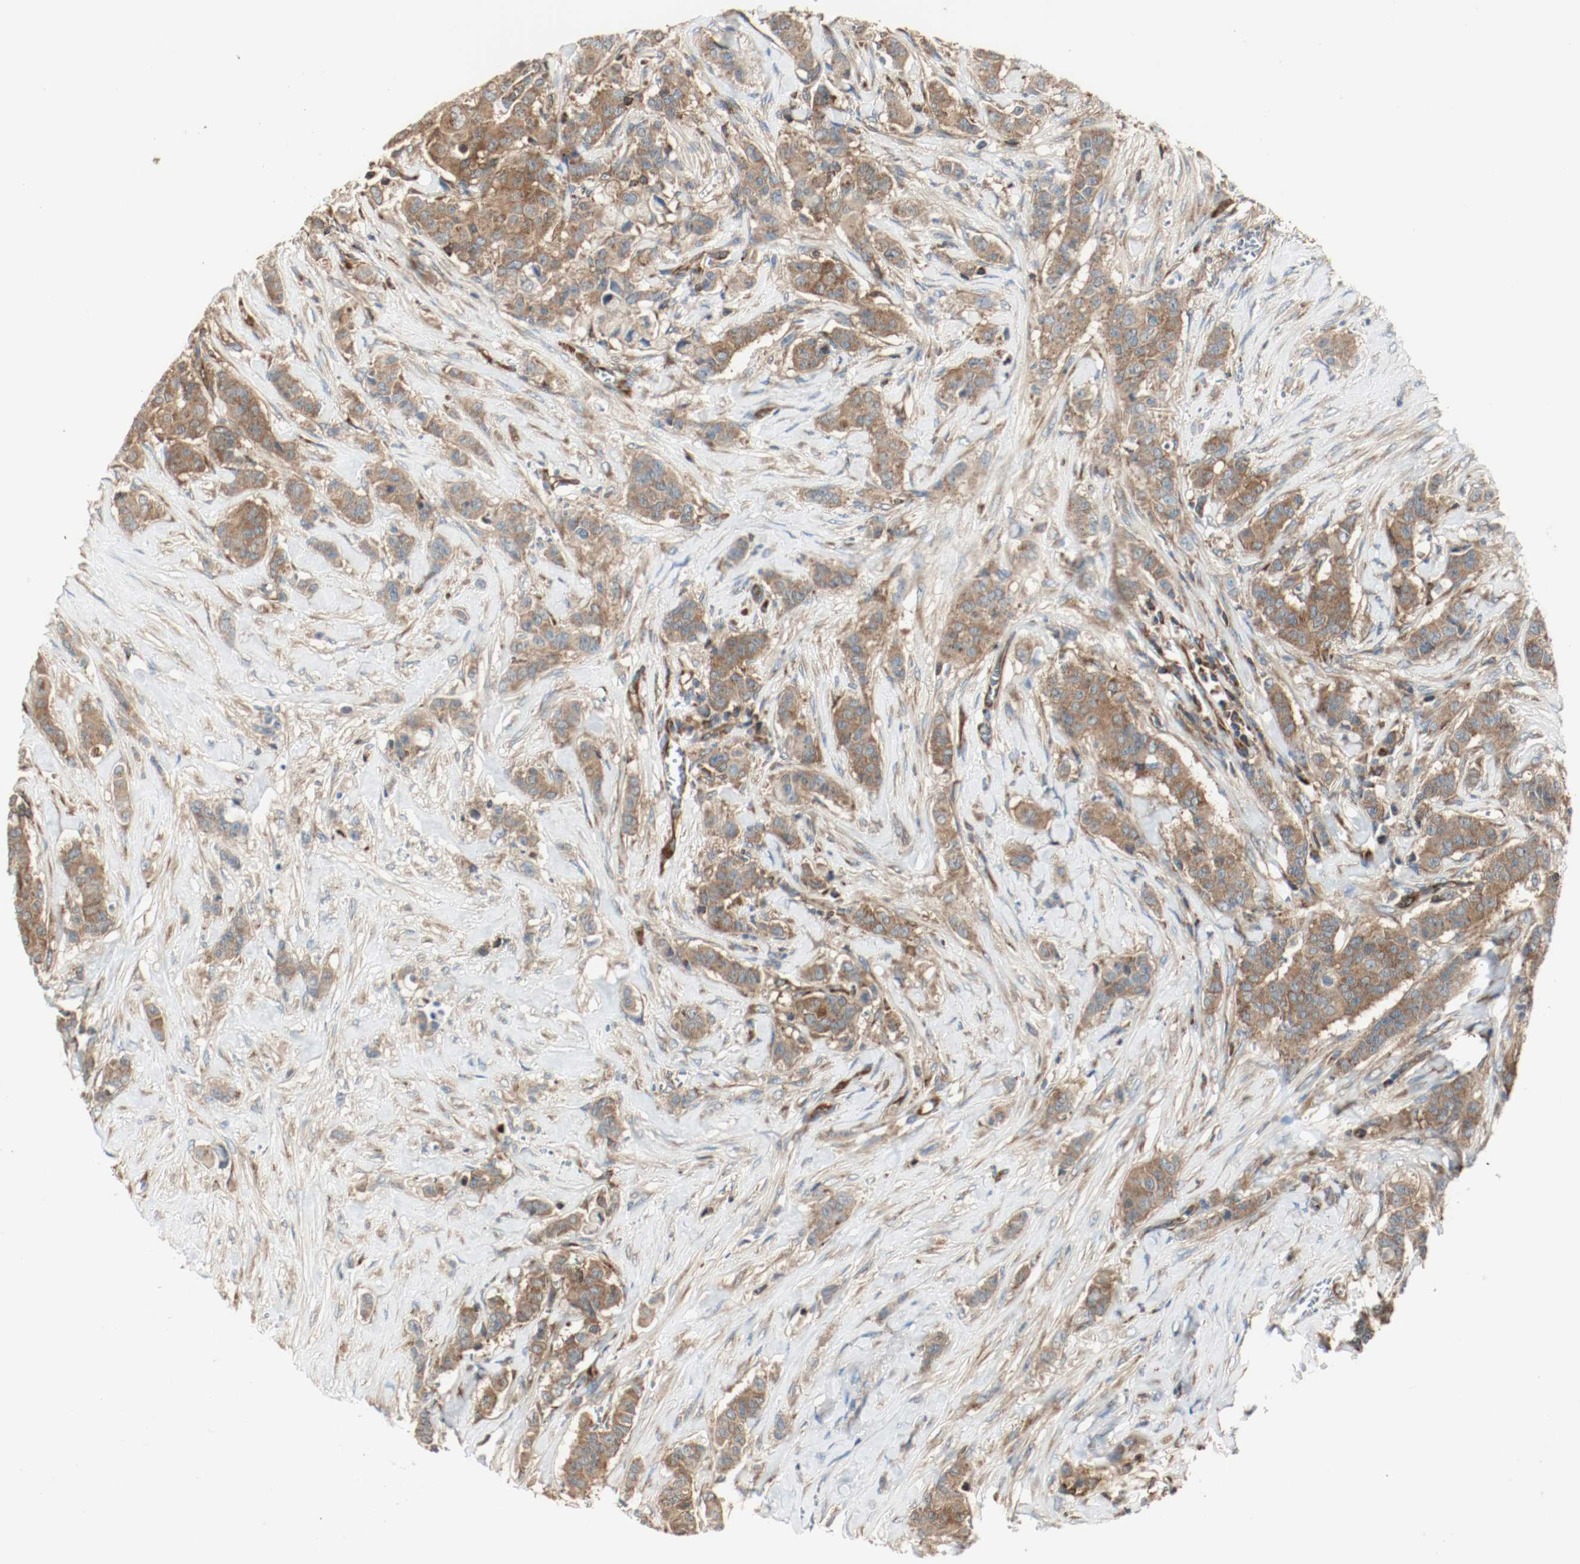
{"staining": {"intensity": "moderate", "quantity": ">75%", "location": "cytoplasmic/membranous"}, "tissue": "breast cancer", "cell_type": "Tumor cells", "image_type": "cancer", "snomed": [{"axis": "morphology", "description": "Duct carcinoma"}, {"axis": "topography", "description": "Breast"}], "caption": "Tumor cells exhibit moderate cytoplasmic/membranous staining in approximately >75% of cells in intraductal carcinoma (breast). (IHC, brightfield microscopy, high magnification).", "gene": "PLCG1", "patient": {"sex": "female", "age": 40}}